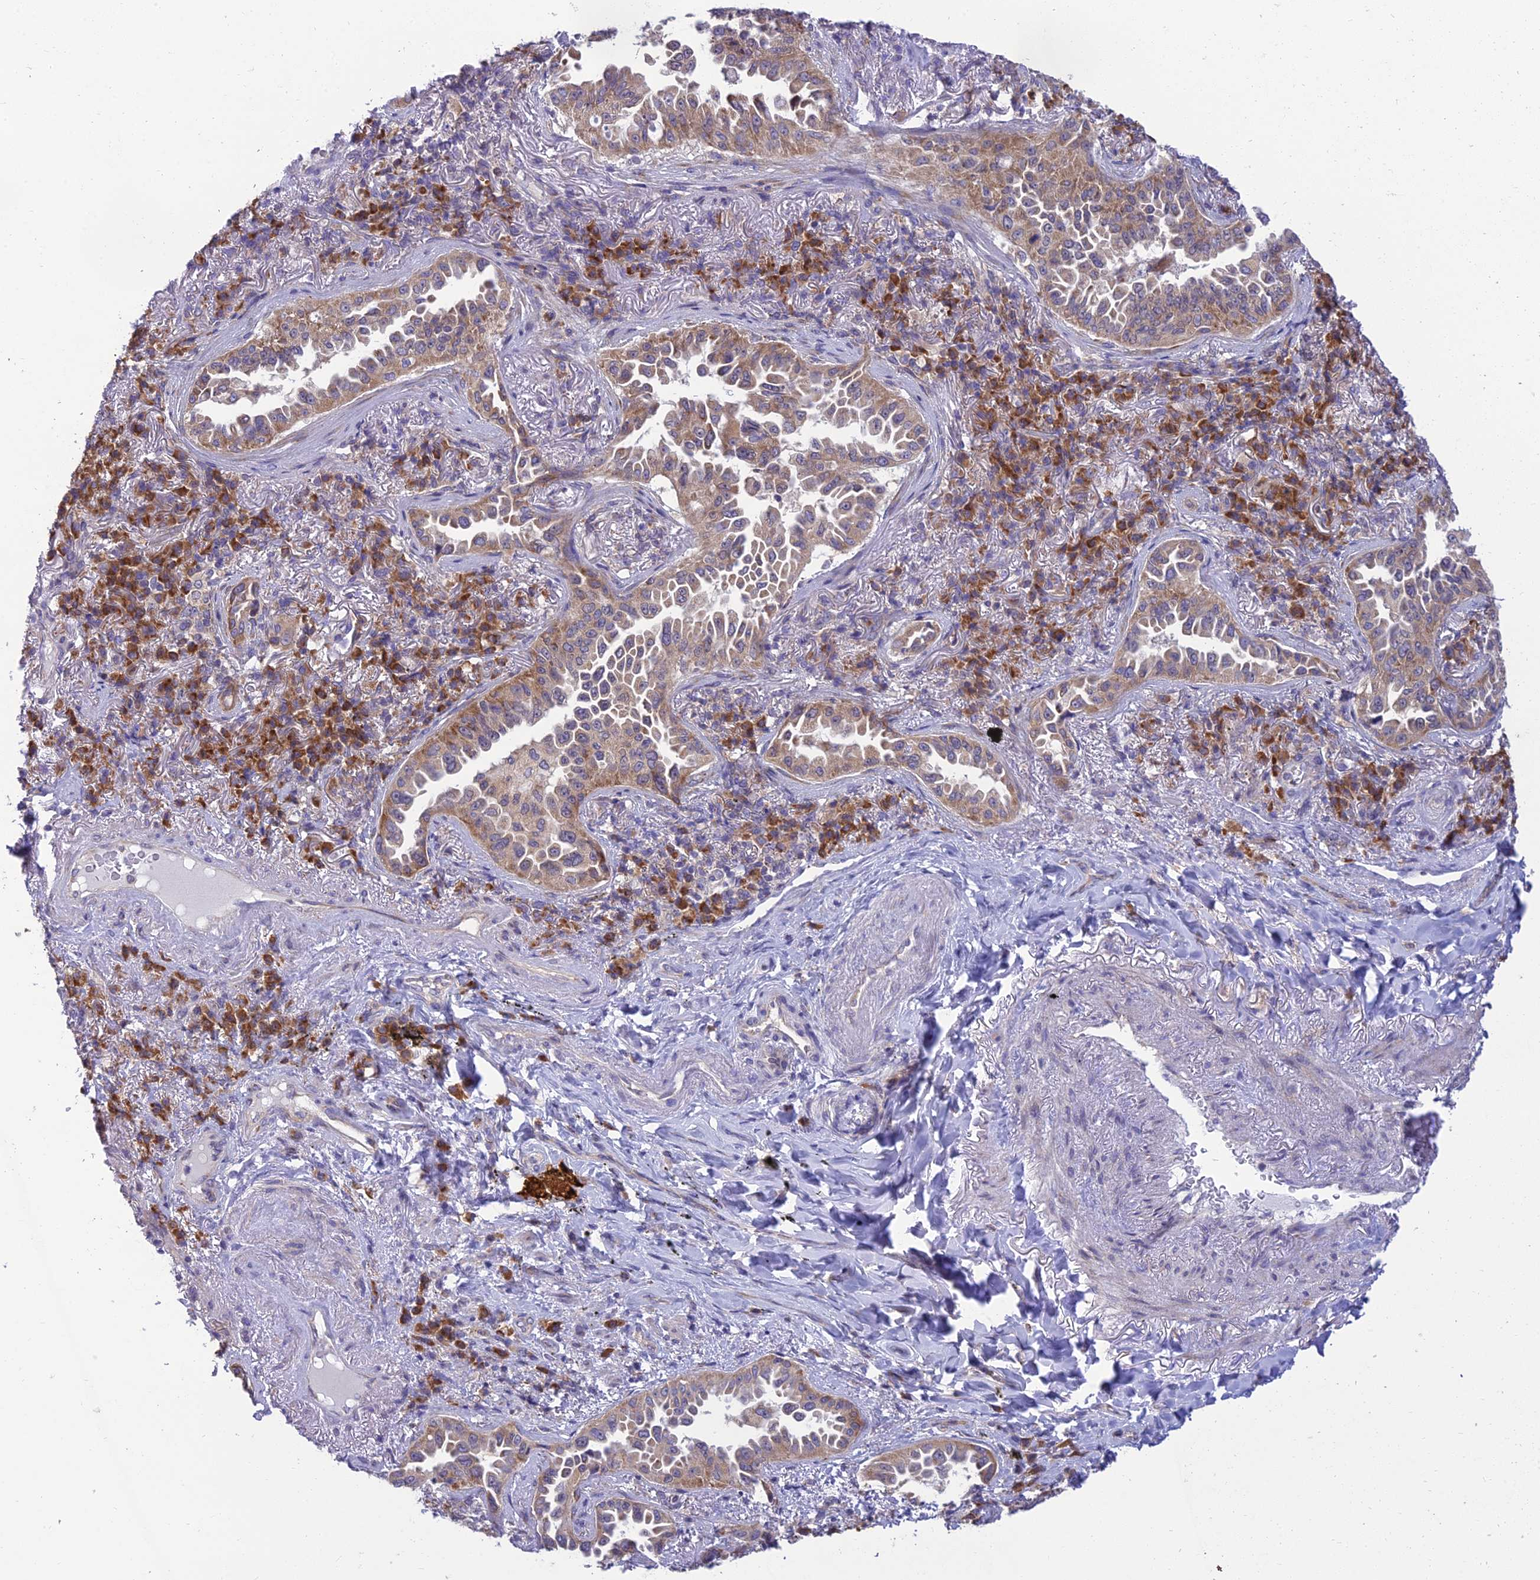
{"staining": {"intensity": "weak", "quantity": ">75%", "location": "cytoplasmic/membranous"}, "tissue": "lung cancer", "cell_type": "Tumor cells", "image_type": "cancer", "snomed": [{"axis": "morphology", "description": "Adenocarcinoma, NOS"}, {"axis": "topography", "description": "Lung"}], "caption": "Immunohistochemical staining of human lung cancer (adenocarcinoma) shows low levels of weak cytoplasmic/membranous staining in approximately >75% of tumor cells. (DAB (3,3'-diaminobenzidine) IHC, brown staining for protein, blue staining for nuclei).", "gene": "CLCN7", "patient": {"sex": "female", "age": 69}}